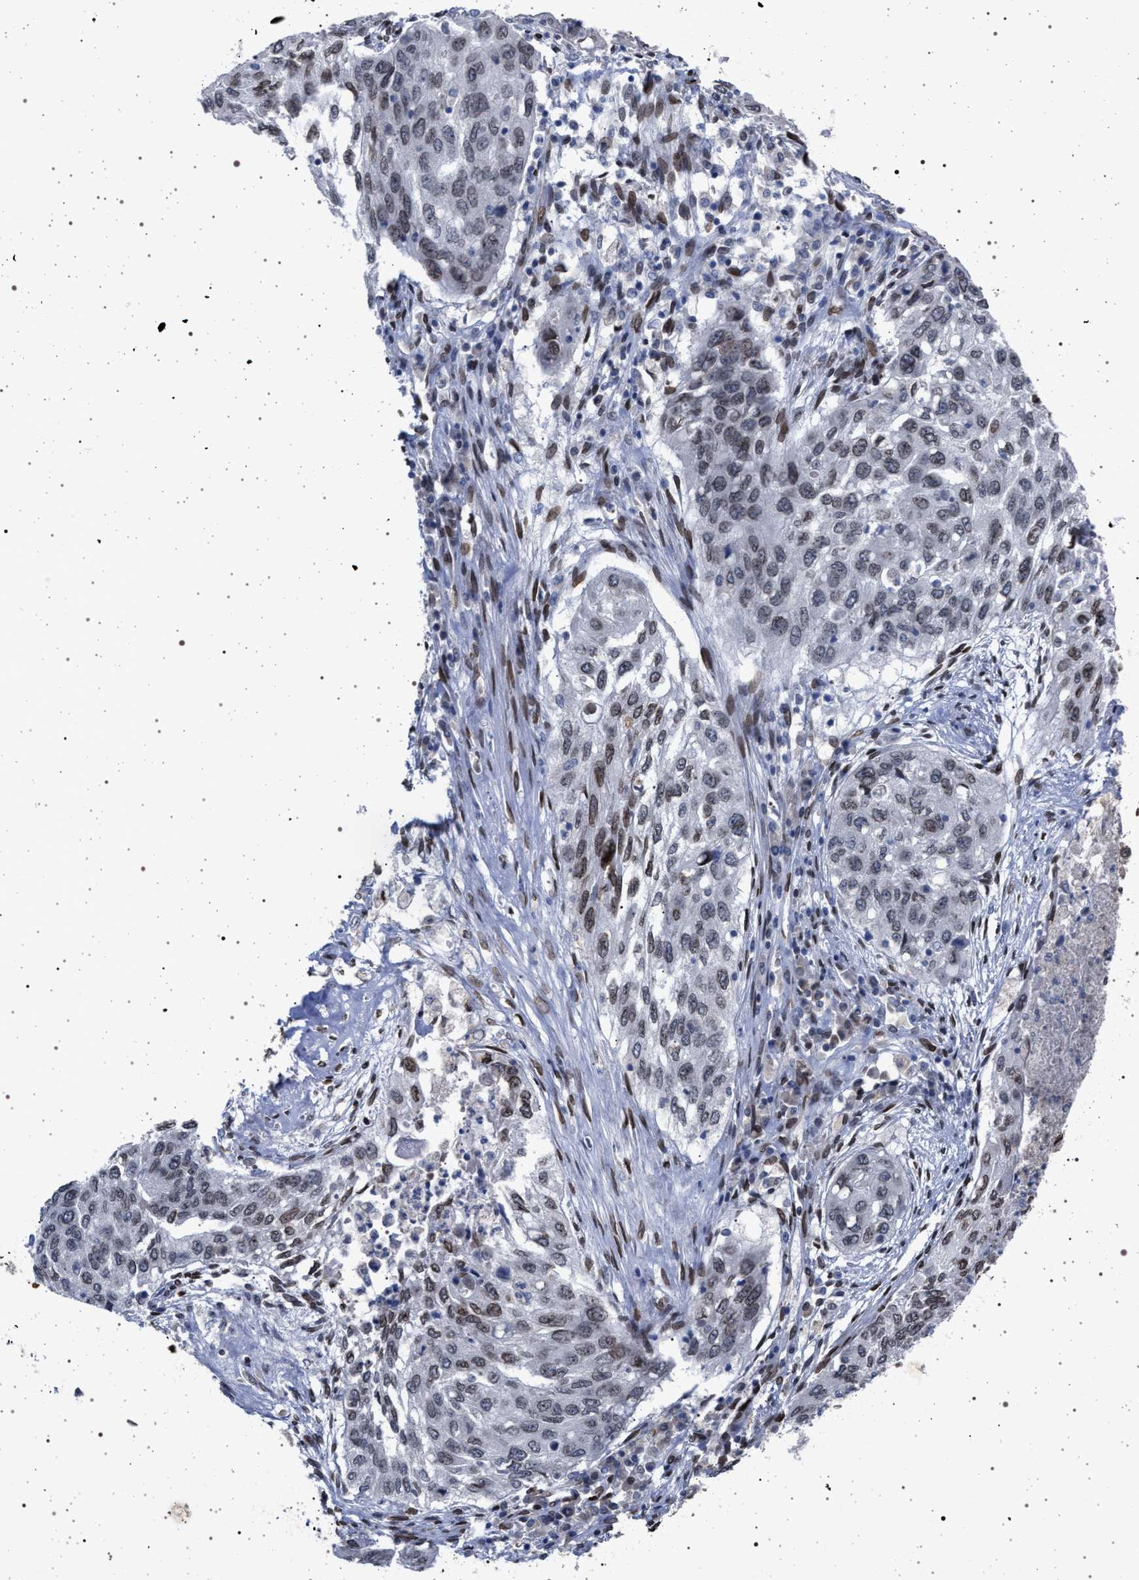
{"staining": {"intensity": "moderate", "quantity": "<25%", "location": "nuclear"}, "tissue": "lung cancer", "cell_type": "Tumor cells", "image_type": "cancer", "snomed": [{"axis": "morphology", "description": "Squamous cell carcinoma, NOS"}, {"axis": "topography", "description": "Lung"}], "caption": "Immunohistochemical staining of human lung cancer (squamous cell carcinoma) displays low levels of moderate nuclear positivity in approximately <25% of tumor cells. The protein is stained brown, and the nuclei are stained in blue (DAB (3,3'-diaminobenzidine) IHC with brightfield microscopy, high magnification).", "gene": "ING2", "patient": {"sex": "female", "age": 63}}